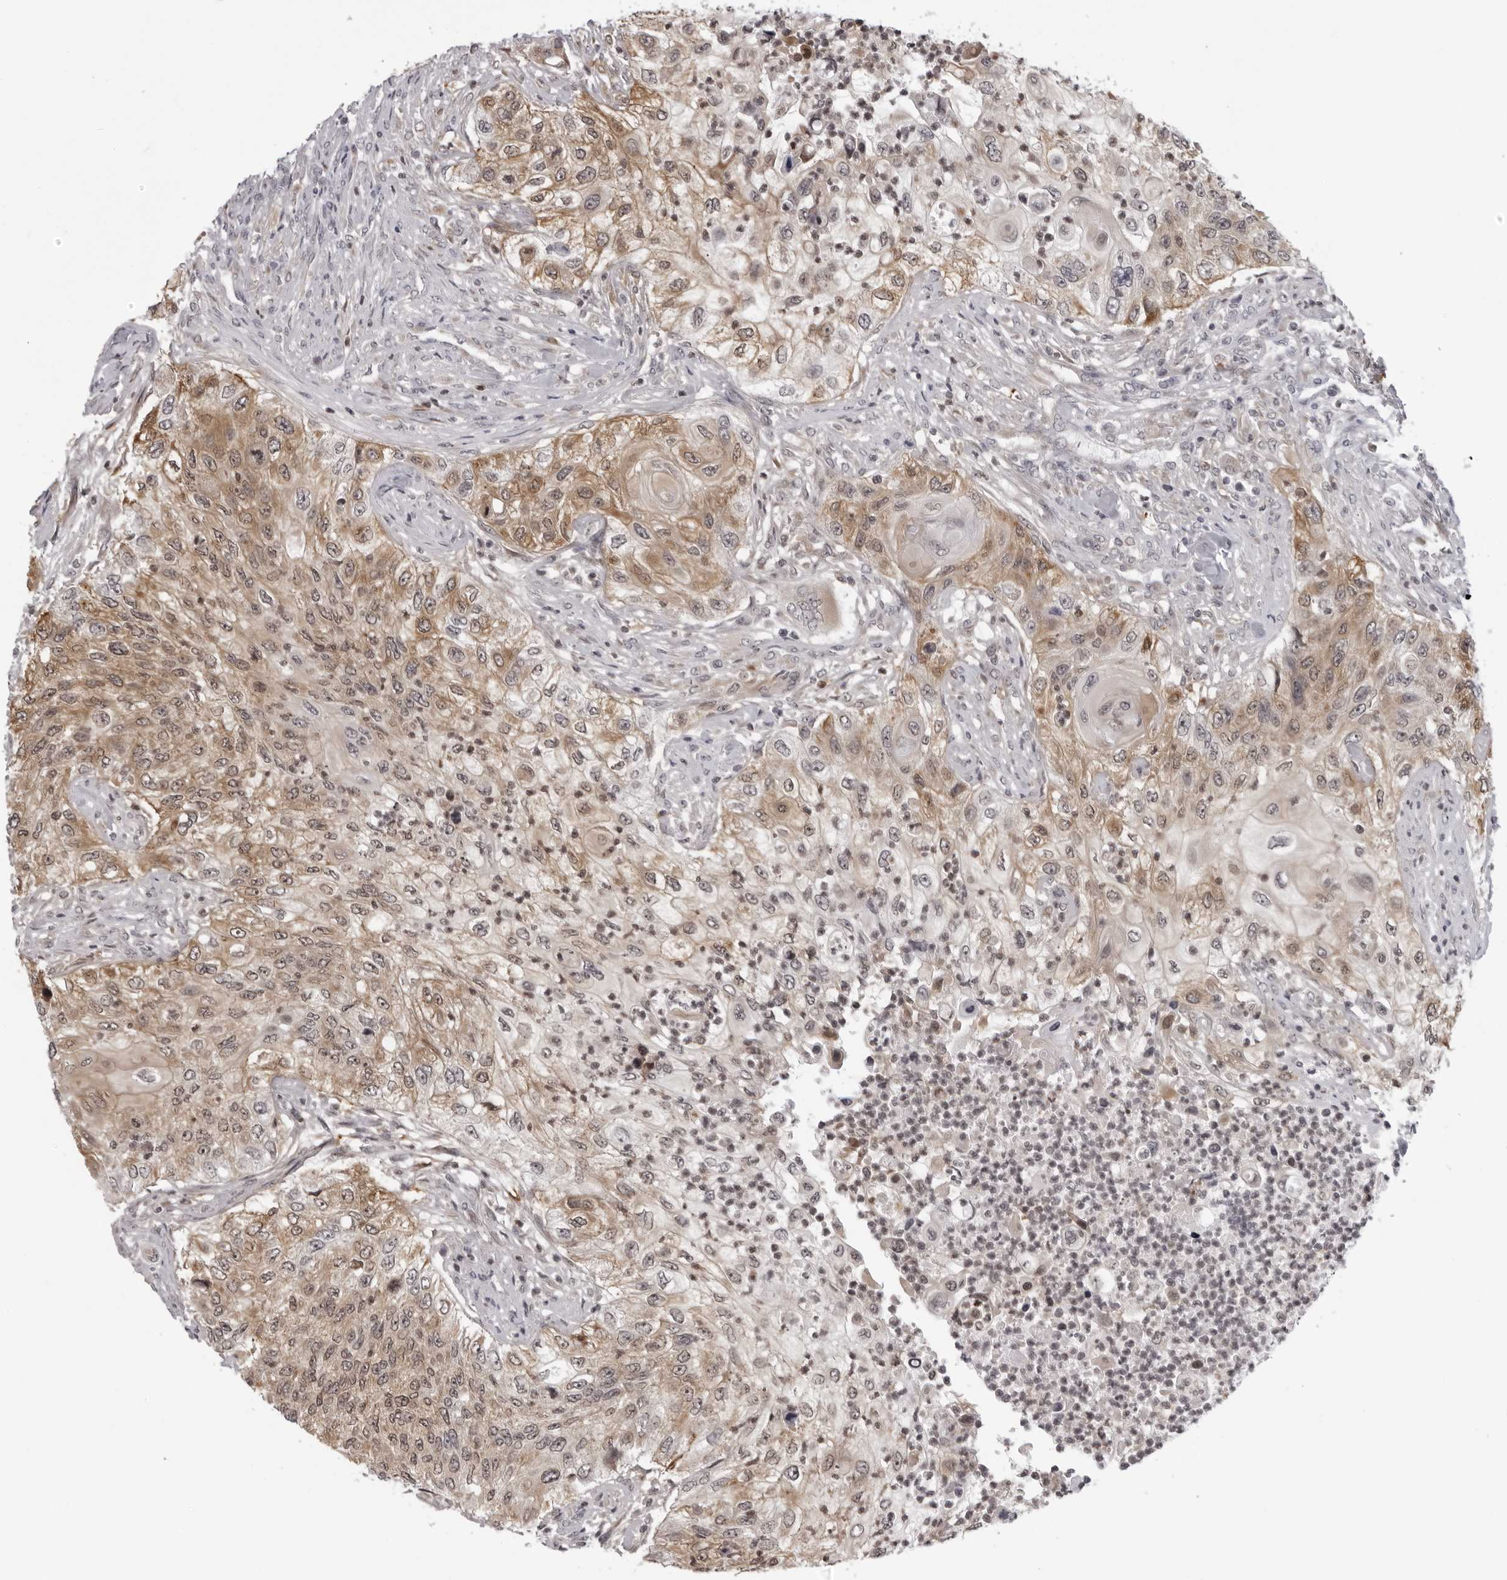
{"staining": {"intensity": "moderate", "quantity": ">75%", "location": "cytoplasmic/membranous"}, "tissue": "urothelial cancer", "cell_type": "Tumor cells", "image_type": "cancer", "snomed": [{"axis": "morphology", "description": "Urothelial carcinoma, High grade"}, {"axis": "topography", "description": "Urinary bladder"}], "caption": "Immunohistochemistry micrograph of neoplastic tissue: human urothelial cancer stained using IHC displays medium levels of moderate protein expression localized specifically in the cytoplasmic/membranous of tumor cells, appearing as a cytoplasmic/membranous brown color.", "gene": "MRPS15", "patient": {"sex": "female", "age": 60}}